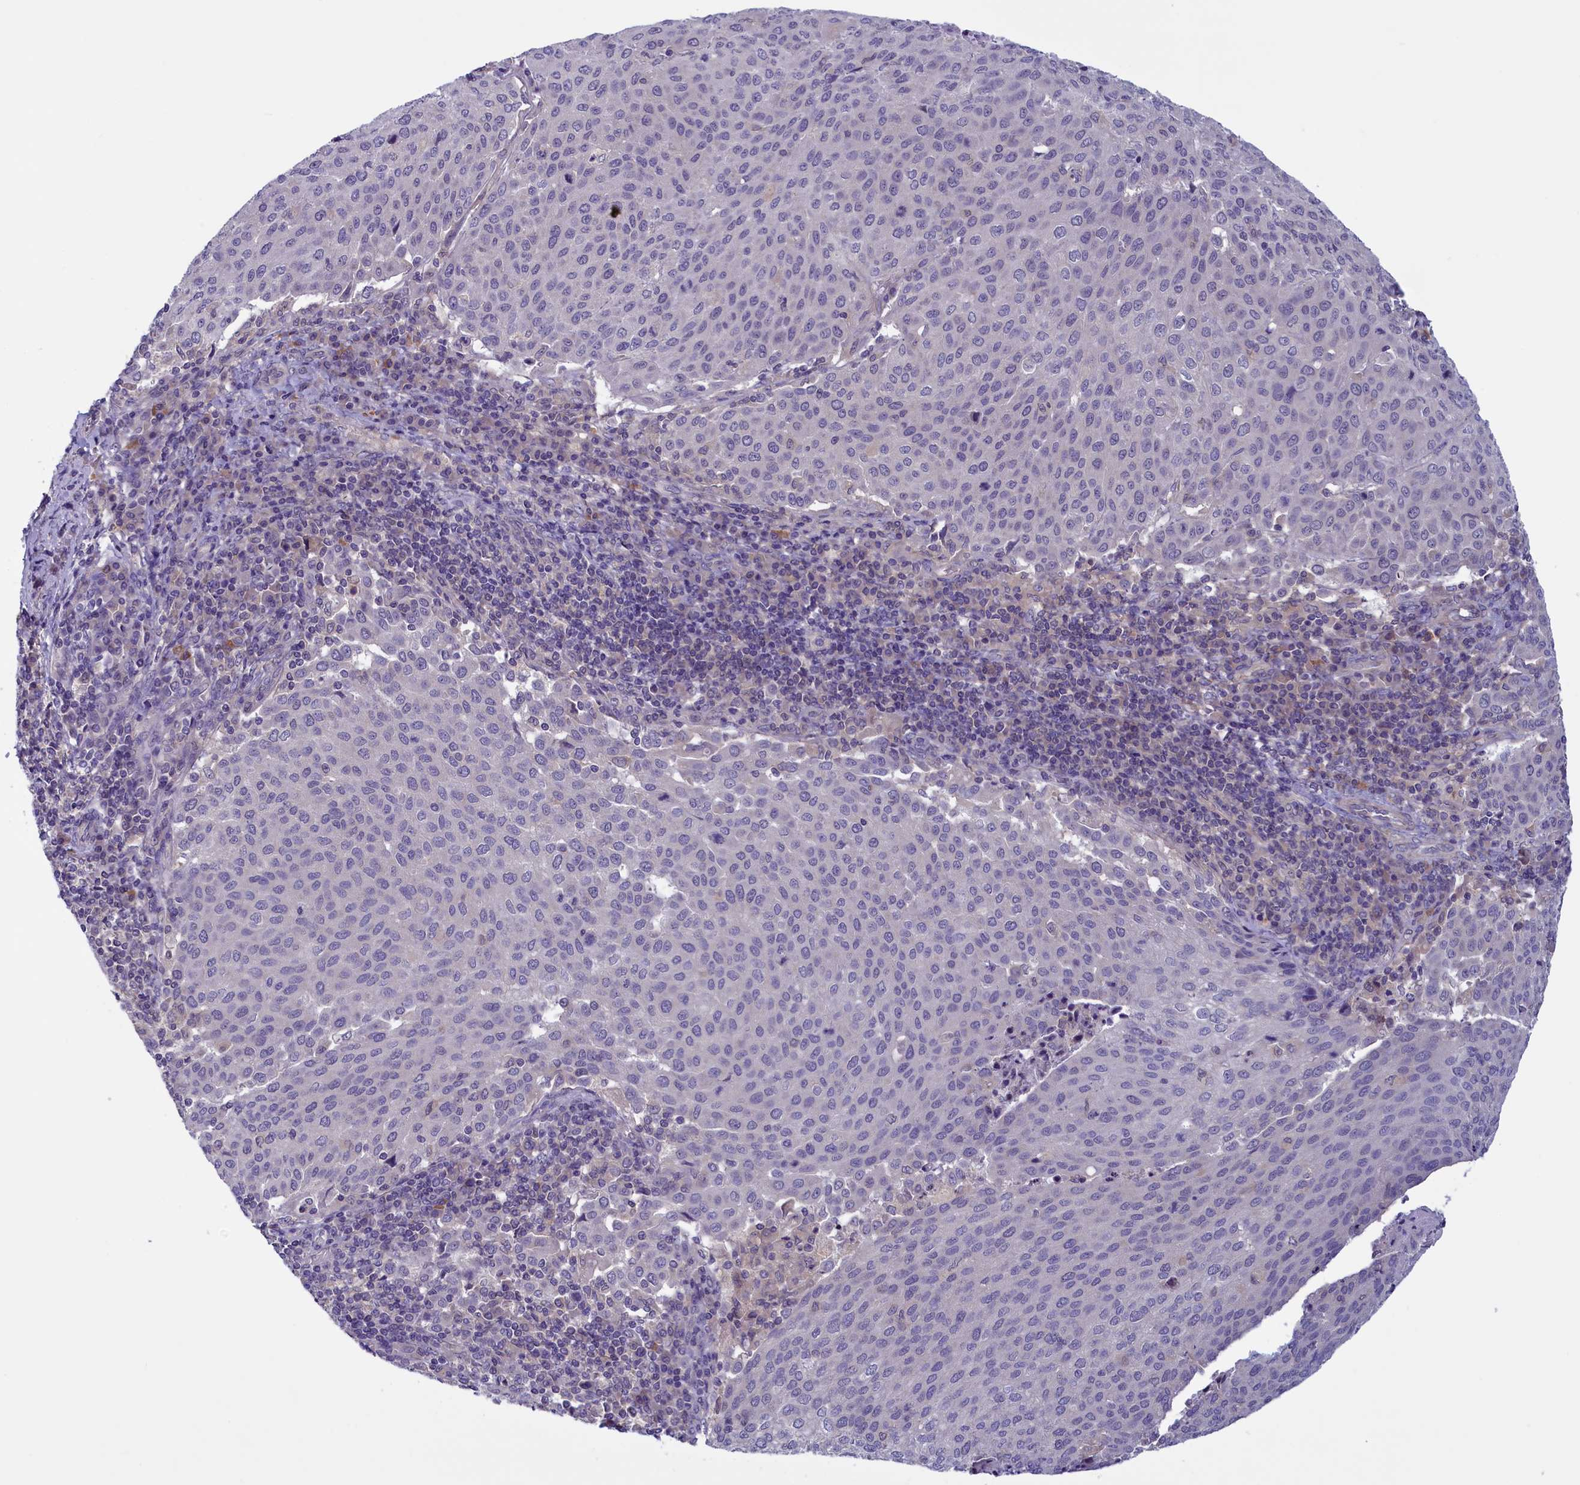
{"staining": {"intensity": "negative", "quantity": "none", "location": "none"}, "tissue": "cervical cancer", "cell_type": "Tumor cells", "image_type": "cancer", "snomed": [{"axis": "morphology", "description": "Squamous cell carcinoma, NOS"}, {"axis": "topography", "description": "Cervix"}], "caption": "Cervical cancer (squamous cell carcinoma) was stained to show a protein in brown. There is no significant positivity in tumor cells. (DAB (3,3'-diaminobenzidine) IHC visualized using brightfield microscopy, high magnification).", "gene": "NUBP1", "patient": {"sex": "female", "age": 46}}